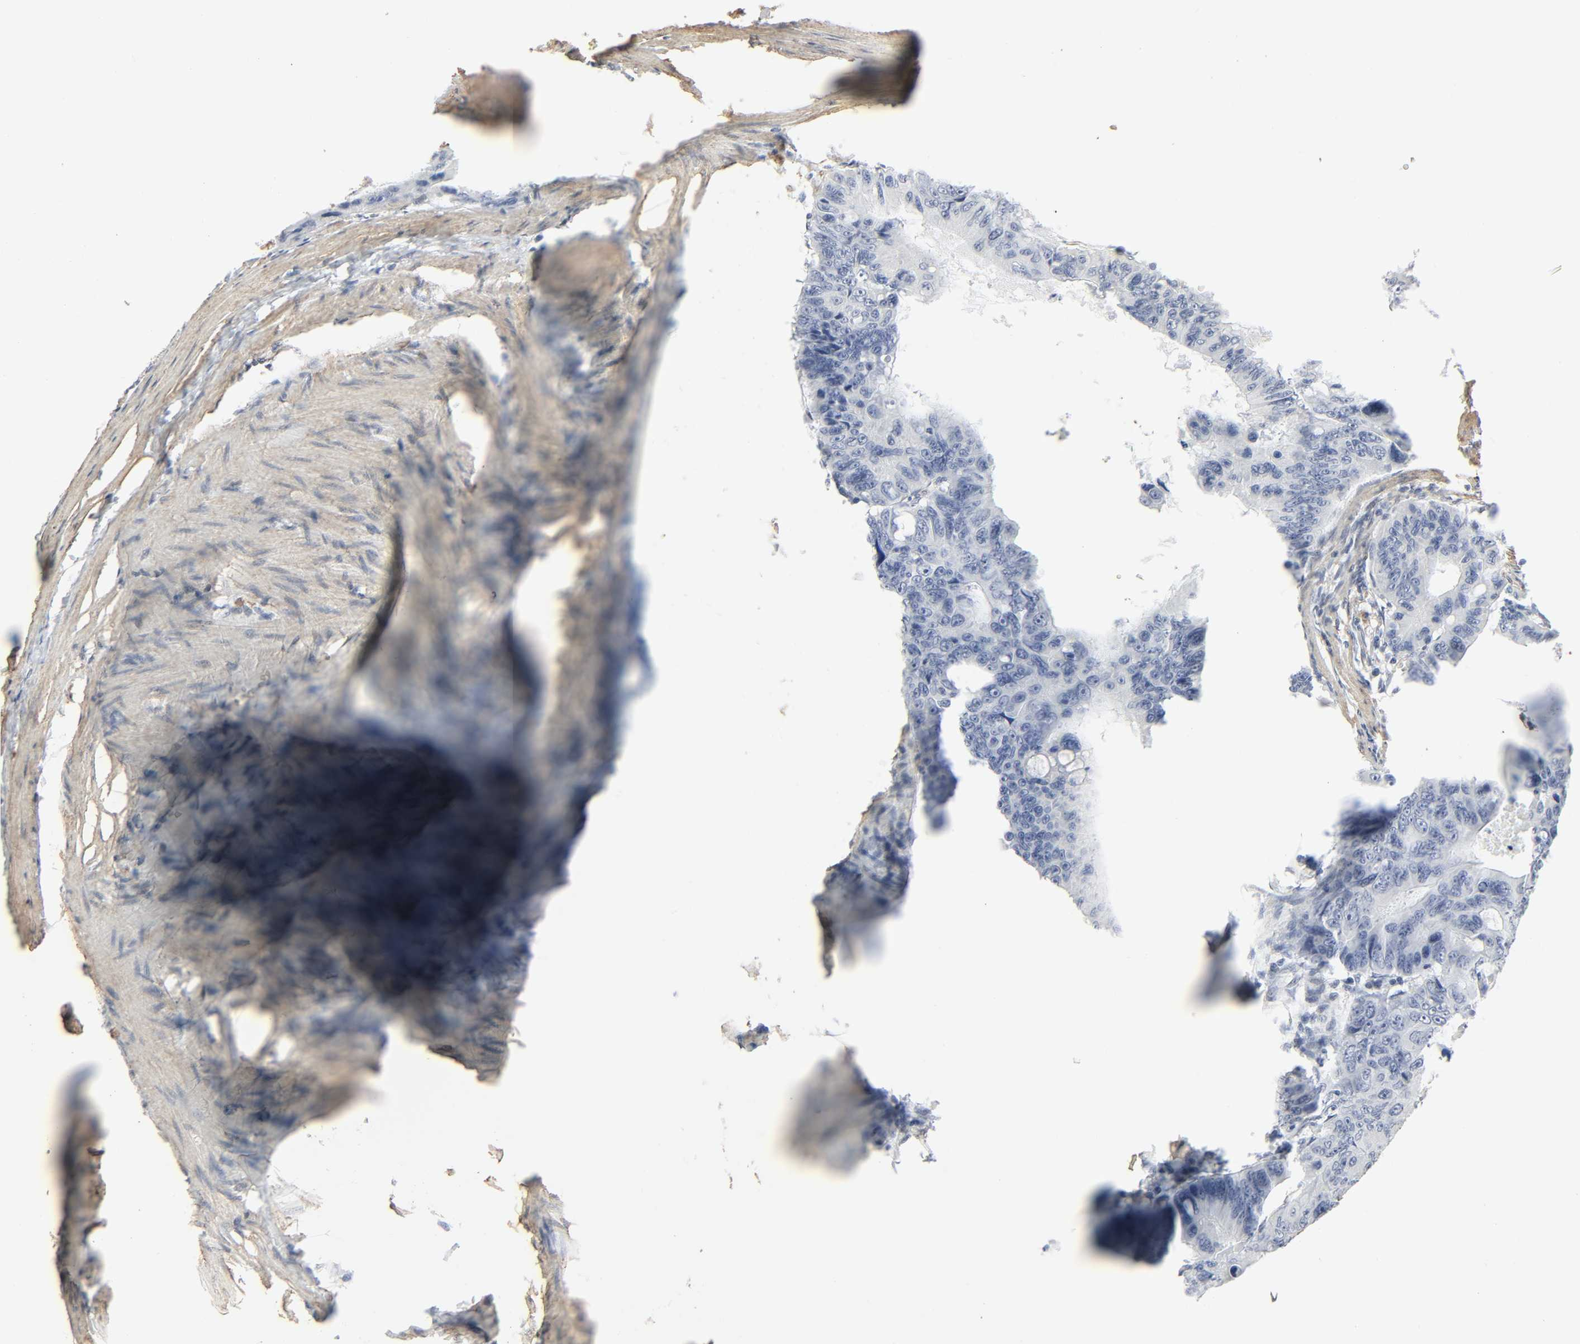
{"staining": {"intensity": "negative", "quantity": "none", "location": "none"}, "tissue": "colorectal cancer", "cell_type": "Tumor cells", "image_type": "cancer", "snomed": [{"axis": "morphology", "description": "Adenocarcinoma, NOS"}, {"axis": "topography", "description": "Colon"}], "caption": "Photomicrograph shows no significant protein staining in tumor cells of colorectal adenocarcinoma. (DAB (3,3'-diaminobenzidine) IHC, high magnification).", "gene": "ZBTB16", "patient": {"sex": "female", "age": 55}}